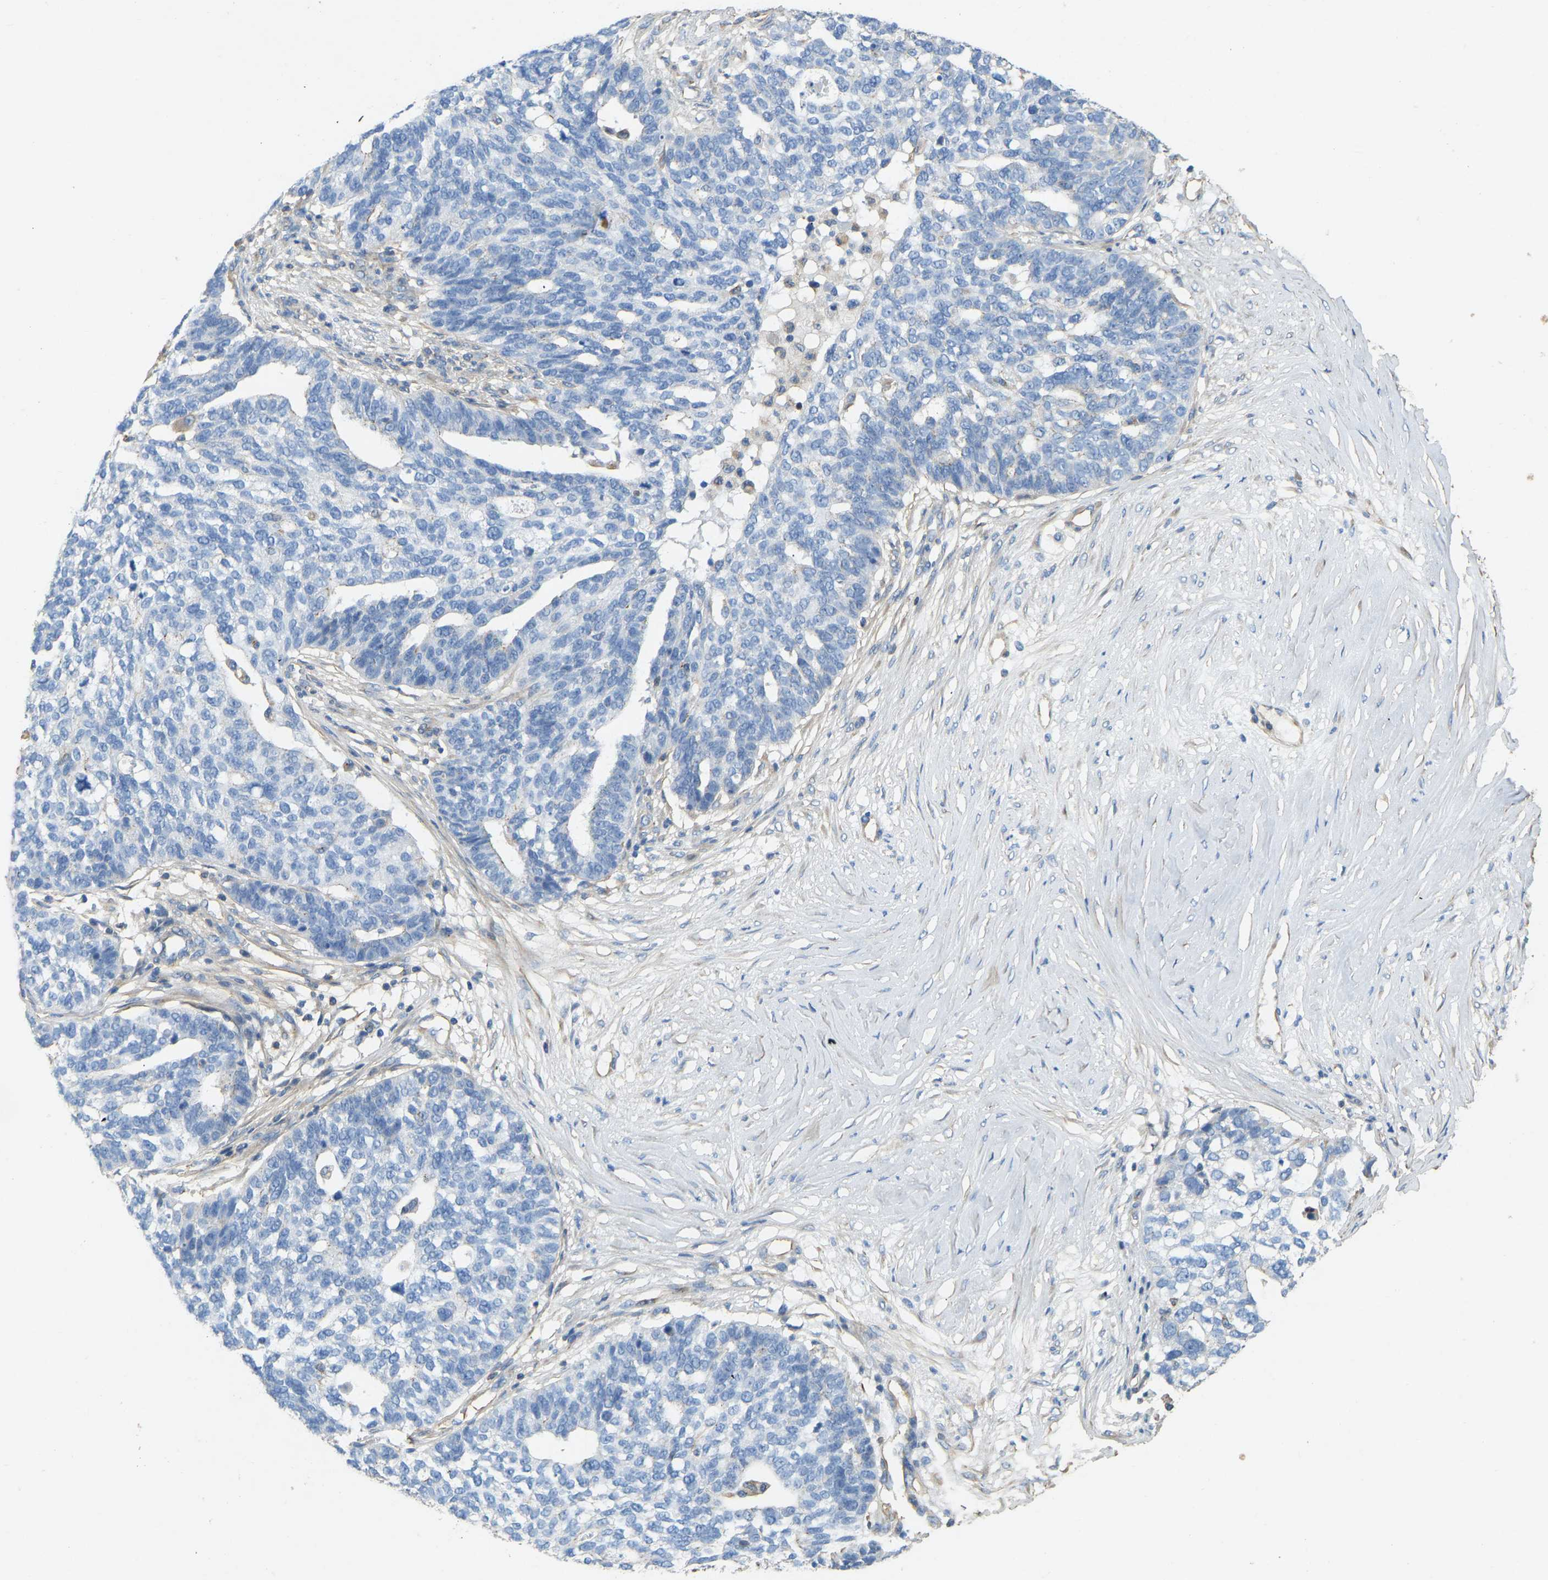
{"staining": {"intensity": "negative", "quantity": "none", "location": "none"}, "tissue": "ovarian cancer", "cell_type": "Tumor cells", "image_type": "cancer", "snomed": [{"axis": "morphology", "description": "Cystadenocarcinoma, serous, NOS"}, {"axis": "topography", "description": "Ovary"}], "caption": "A photomicrograph of human ovarian cancer is negative for staining in tumor cells.", "gene": "TECTA", "patient": {"sex": "female", "age": 59}}